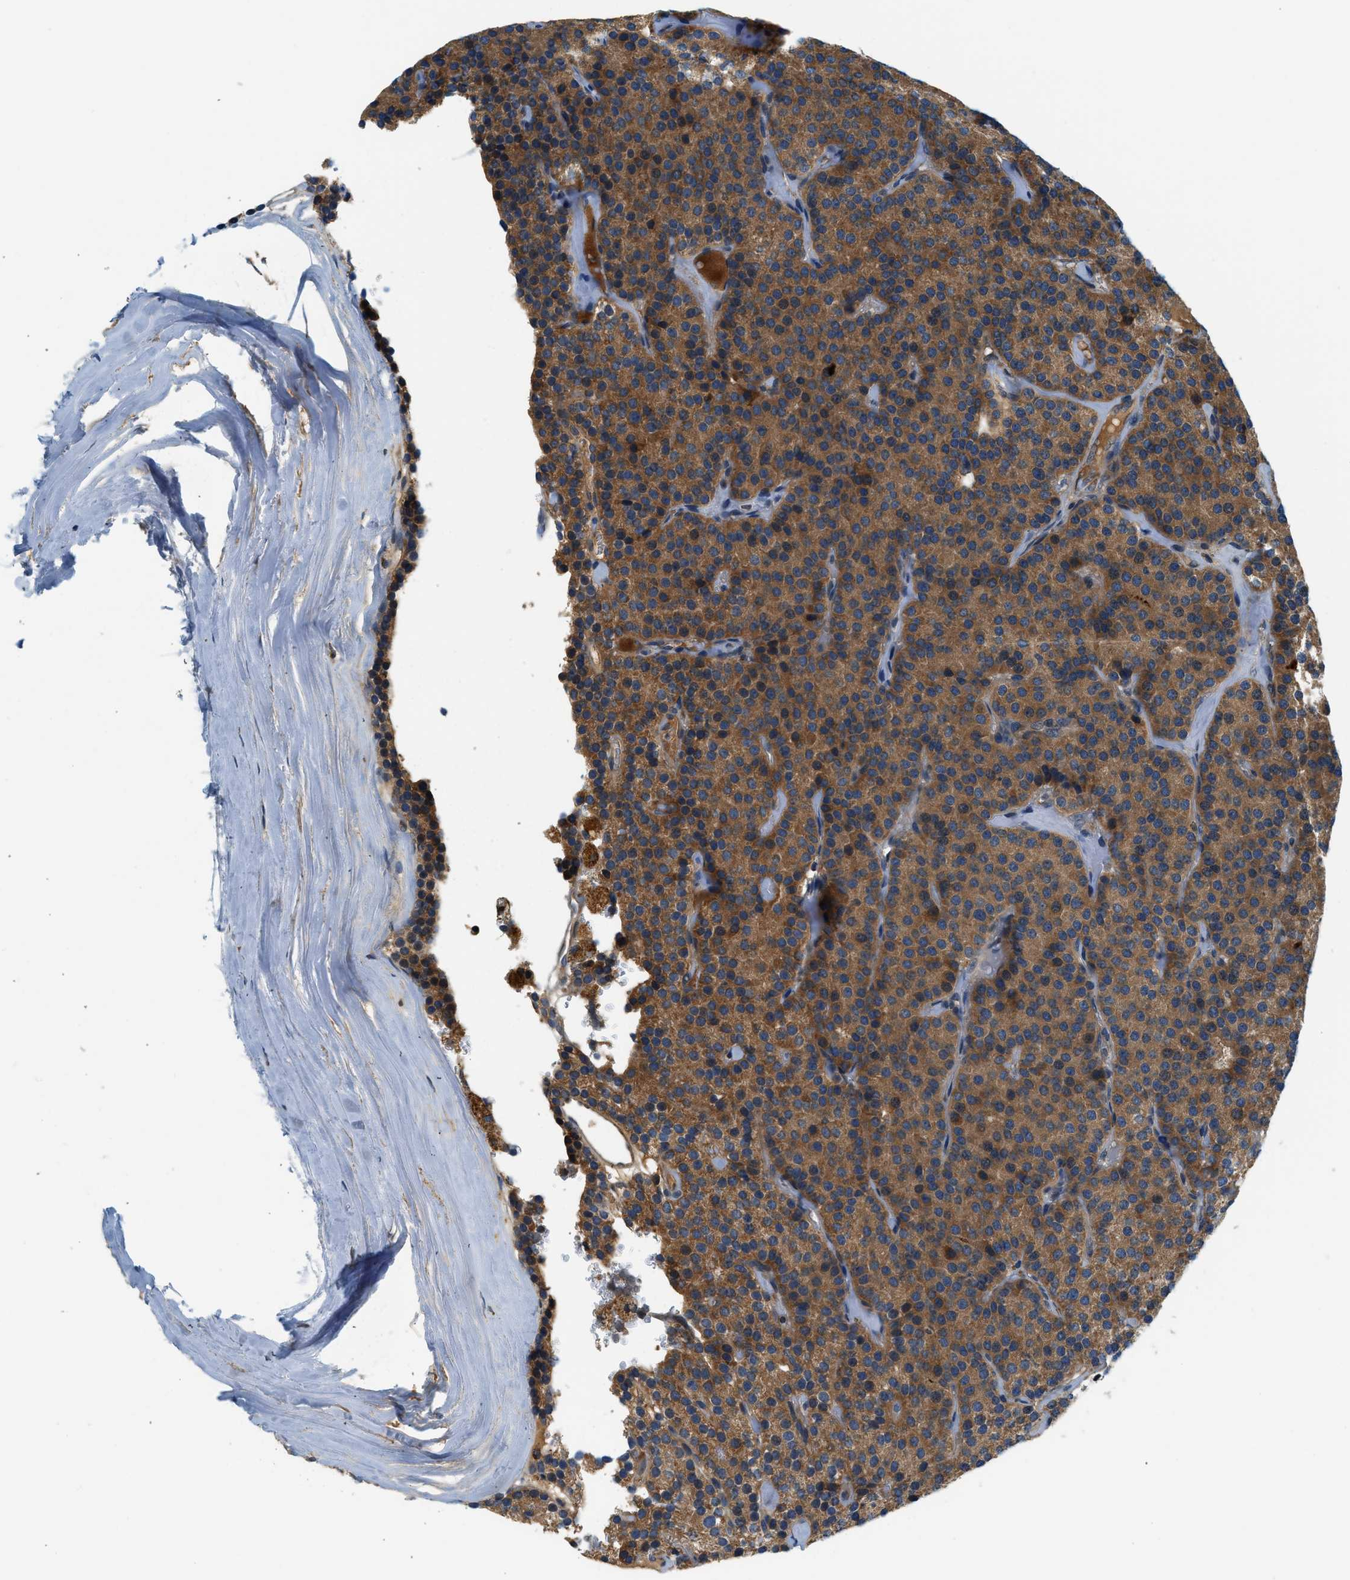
{"staining": {"intensity": "moderate", "quantity": ">75%", "location": "cytoplasmic/membranous"}, "tissue": "parathyroid gland", "cell_type": "Glandular cells", "image_type": "normal", "snomed": [{"axis": "morphology", "description": "Normal tissue, NOS"}, {"axis": "morphology", "description": "Adenoma, NOS"}, {"axis": "topography", "description": "Parathyroid gland"}], "caption": "High-magnification brightfield microscopy of benign parathyroid gland stained with DAB (brown) and counterstained with hematoxylin (blue). glandular cells exhibit moderate cytoplasmic/membranous staining is identified in approximately>75% of cells.", "gene": "KCNK1", "patient": {"sex": "female", "age": 86}}